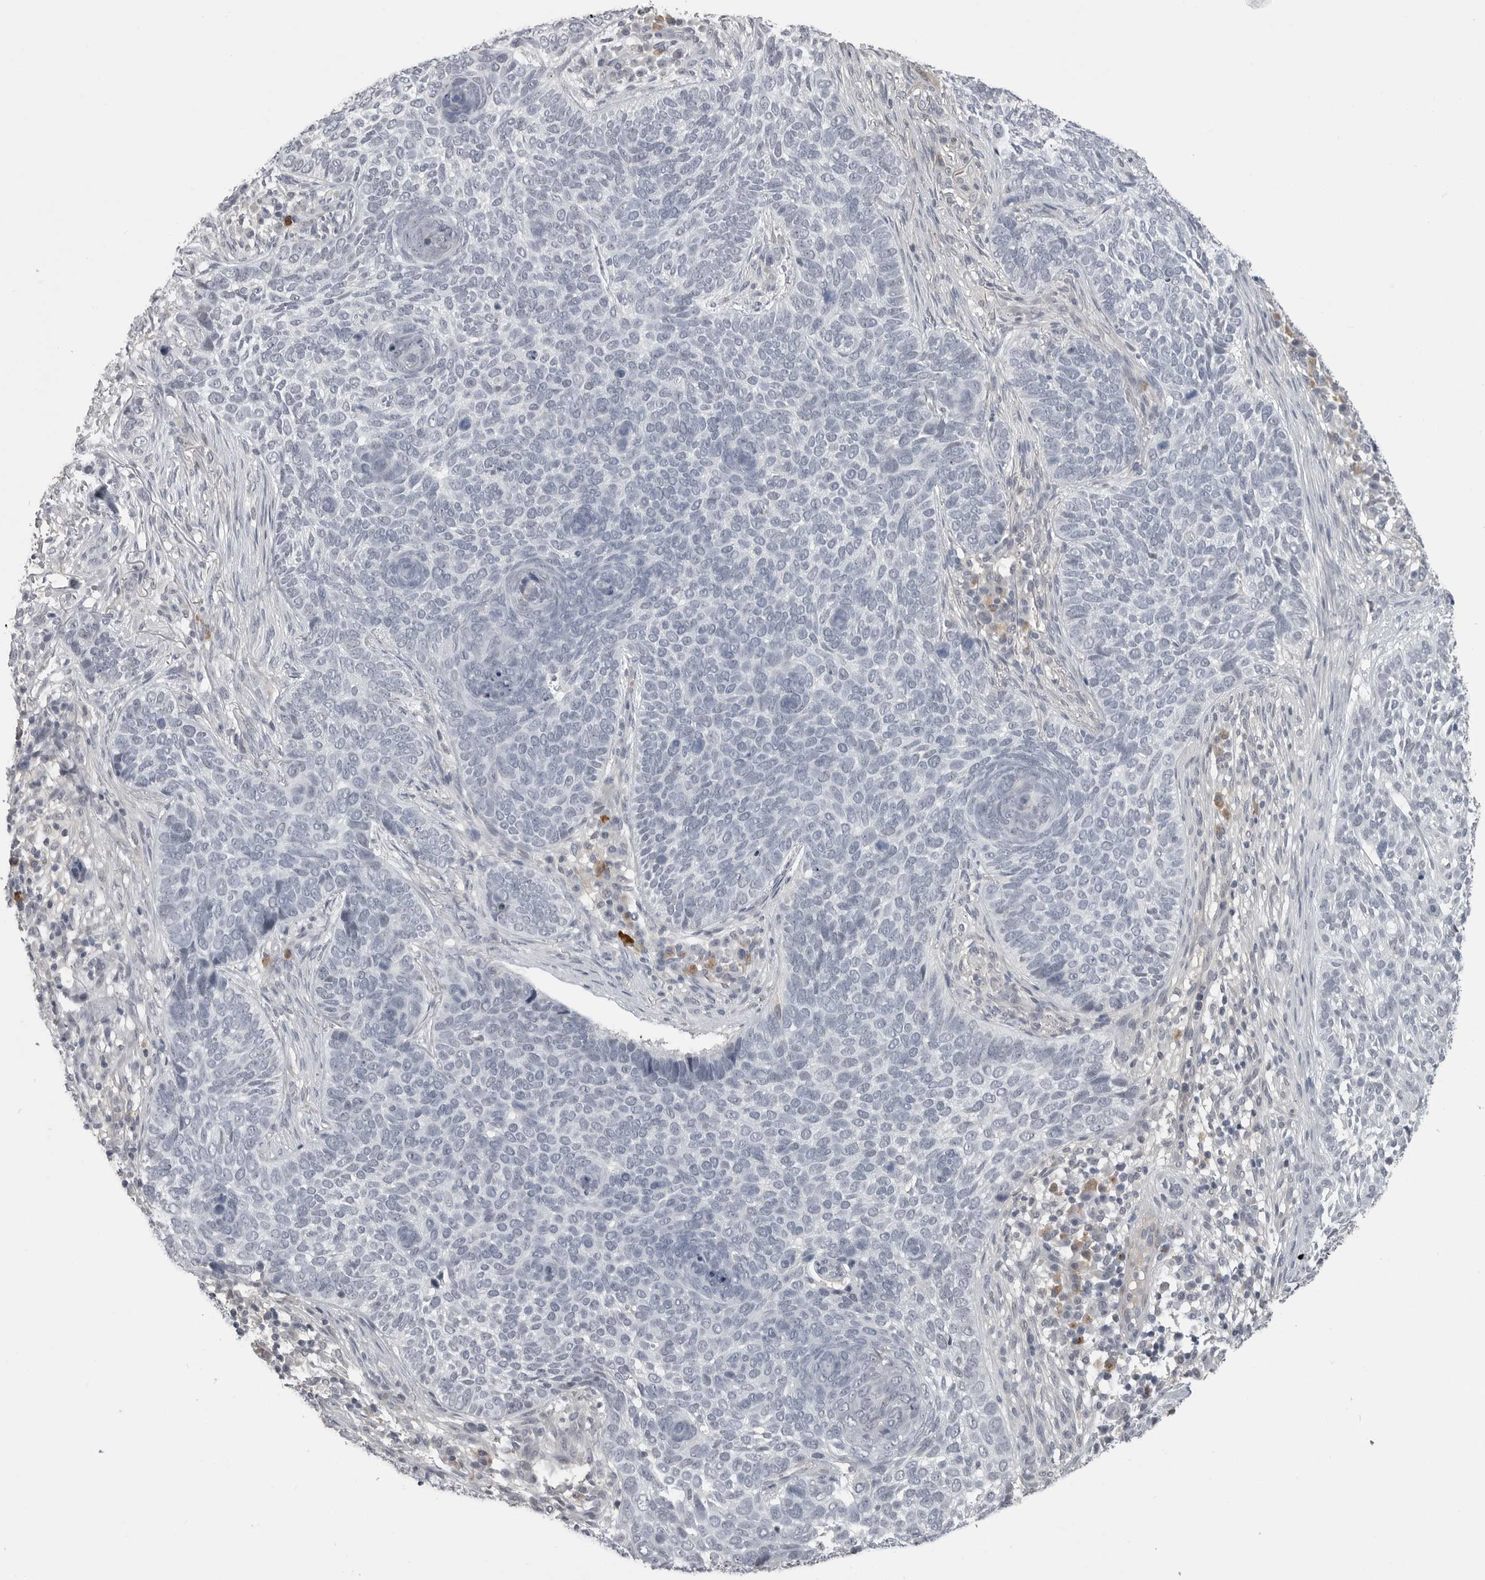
{"staining": {"intensity": "negative", "quantity": "none", "location": "none"}, "tissue": "skin cancer", "cell_type": "Tumor cells", "image_type": "cancer", "snomed": [{"axis": "morphology", "description": "Basal cell carcinoma"}, {"axis": "topography", "description": "Skin"}], "caption": "Micrograph shows no significant protein positivity in tumor cells of skin cancer.", "gene": "PLEKHF1", "patient": {"sex": "female", "age": 64}}